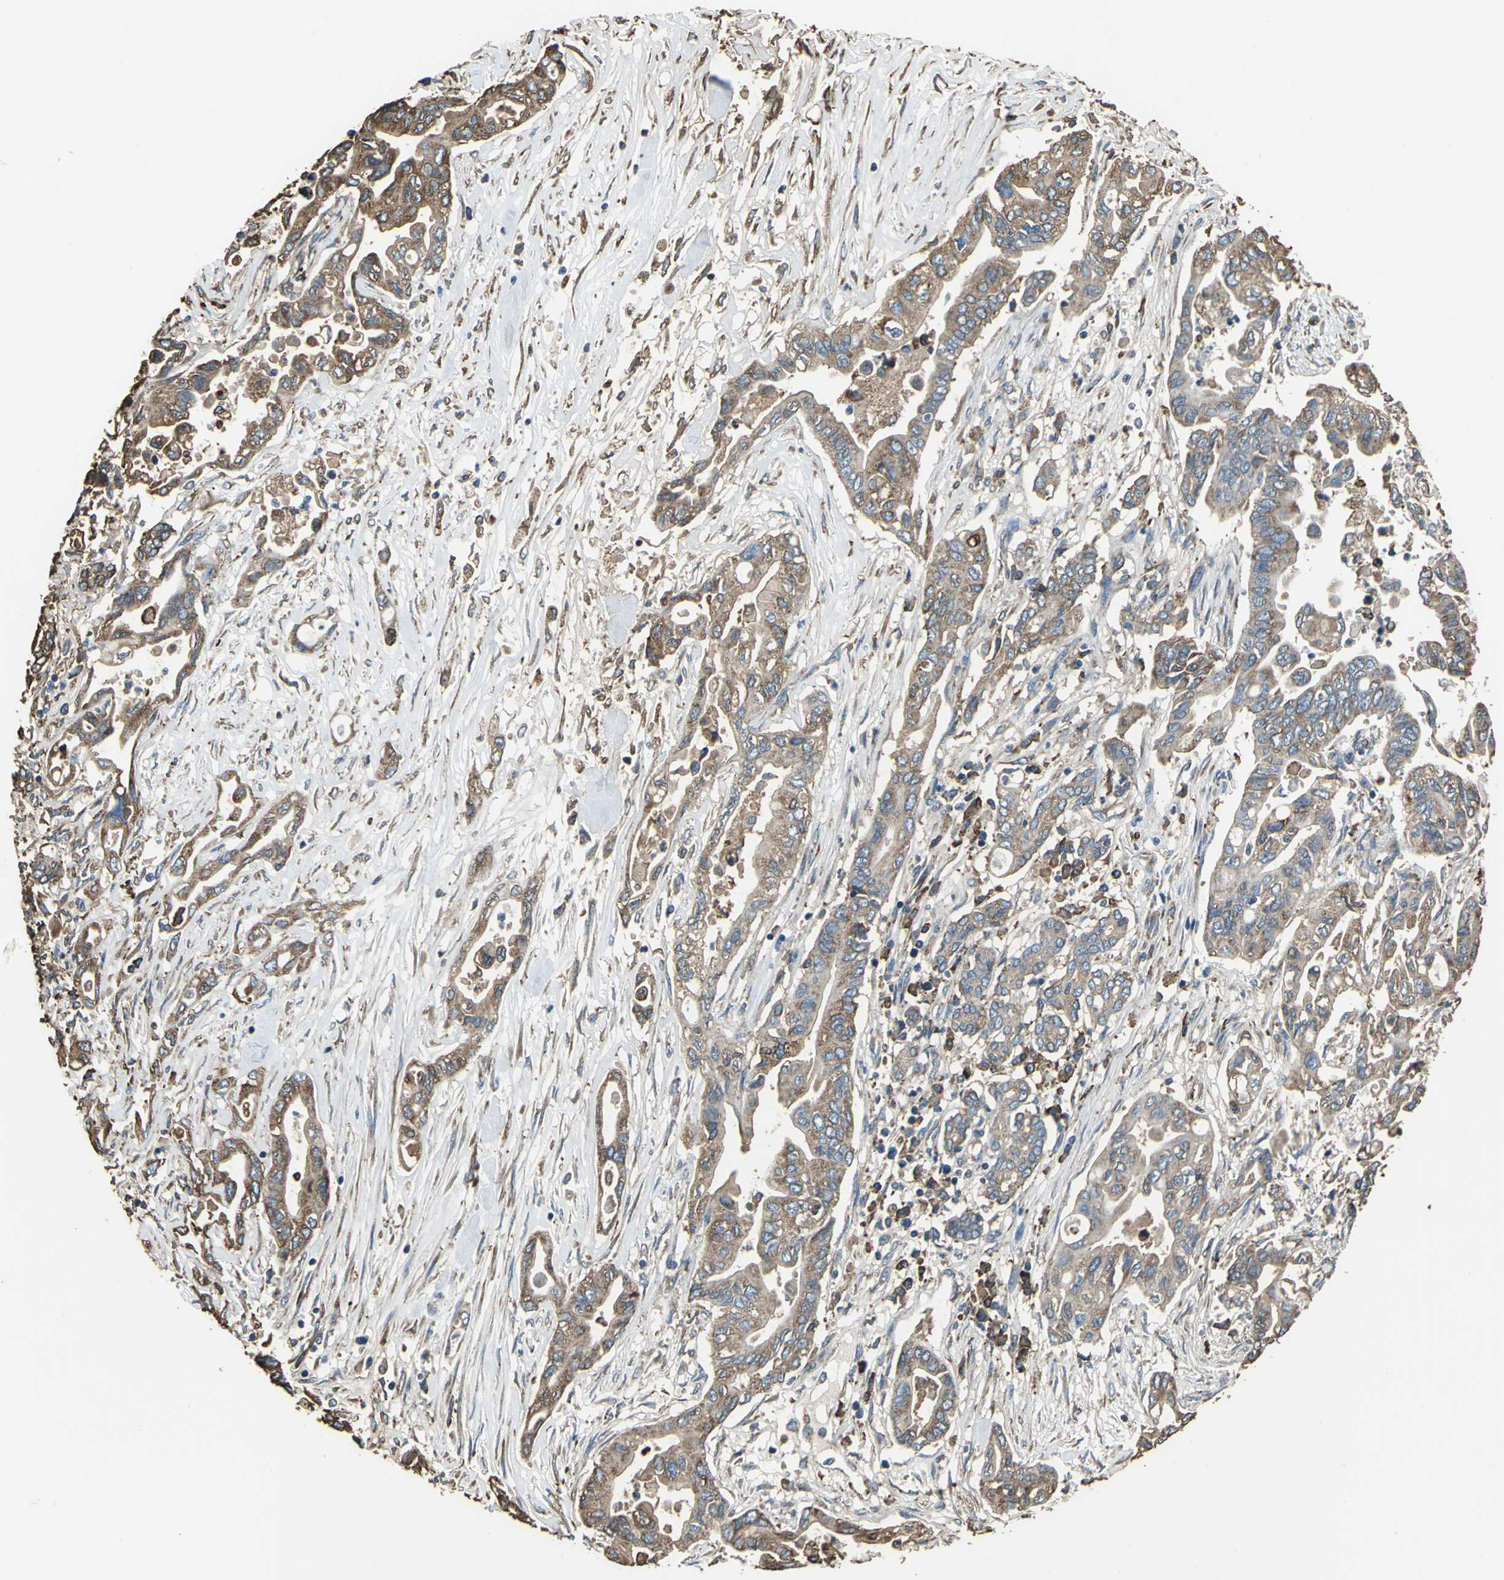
{"staining": {"intensity": "strong", "quantity": ">75%", "location": "cytoplasmic/membranous"}, "tissue": "pancreatic cancer", "cell_type": "Tumor cells", "image_type": "cancer", "snomed": [{"axis": "morphology", "description": "Adenocarcinoma, NOS"}, {"axis": "topography", "description": "Pancreas"}], "caption": "Protein expression by immunohistochemistry exhibits strong cytoplasmic/membranous expression in approximately >75% of tumor cells in pancreatic cancer (adenocarcinoma). (DAB IHC with brightfield microscopy, high magnification).", "gene": "GPANK1", "patient": {"sex": "female", "age": 57}}